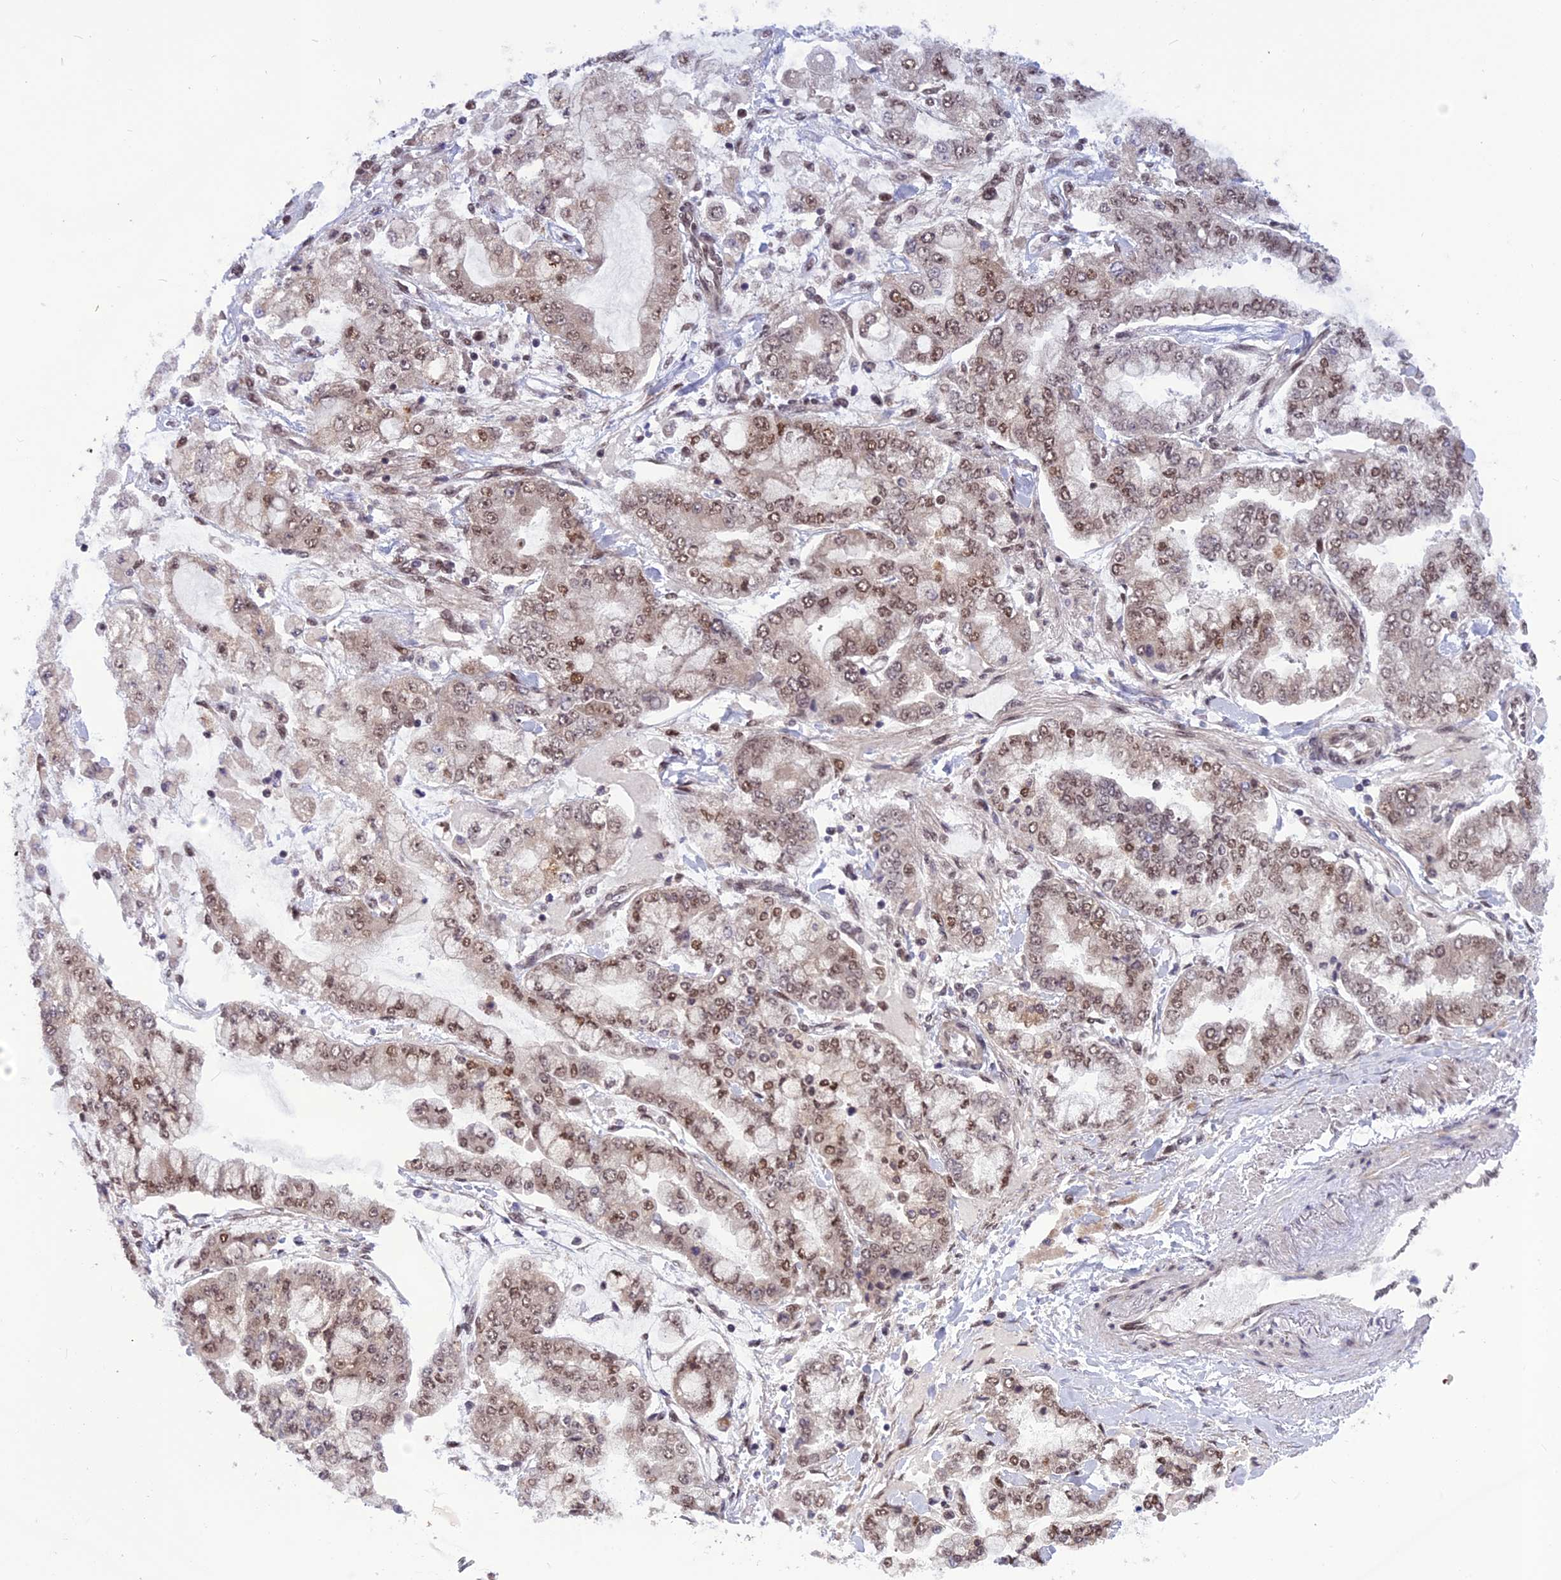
{"staining": {"intensity": "moderate", "quantity": ">75%", "location": "nuclear"}, "tissue": "stomach cancer", "cell_type": "Tumor cells", "image_type": "cancer", "snomed": [{"axis": "morphology", "description": "Normal tissue, NOS"}, {"axis": "morphology", "description": "Adenocarcinoma, NOS"}, {"axis": "topography", "description": "Stomach, upper"}, {"axis": "topography", "description": "Stomach"}], "caption": "An image showing moderate nuclear staining in about >75% of tumor cells in adenocarcinoma (stomach), as visualized by brown immunohistochemical staining.", "gene": "RTRAF", "patient": {"sex": "male", "age": 76}}